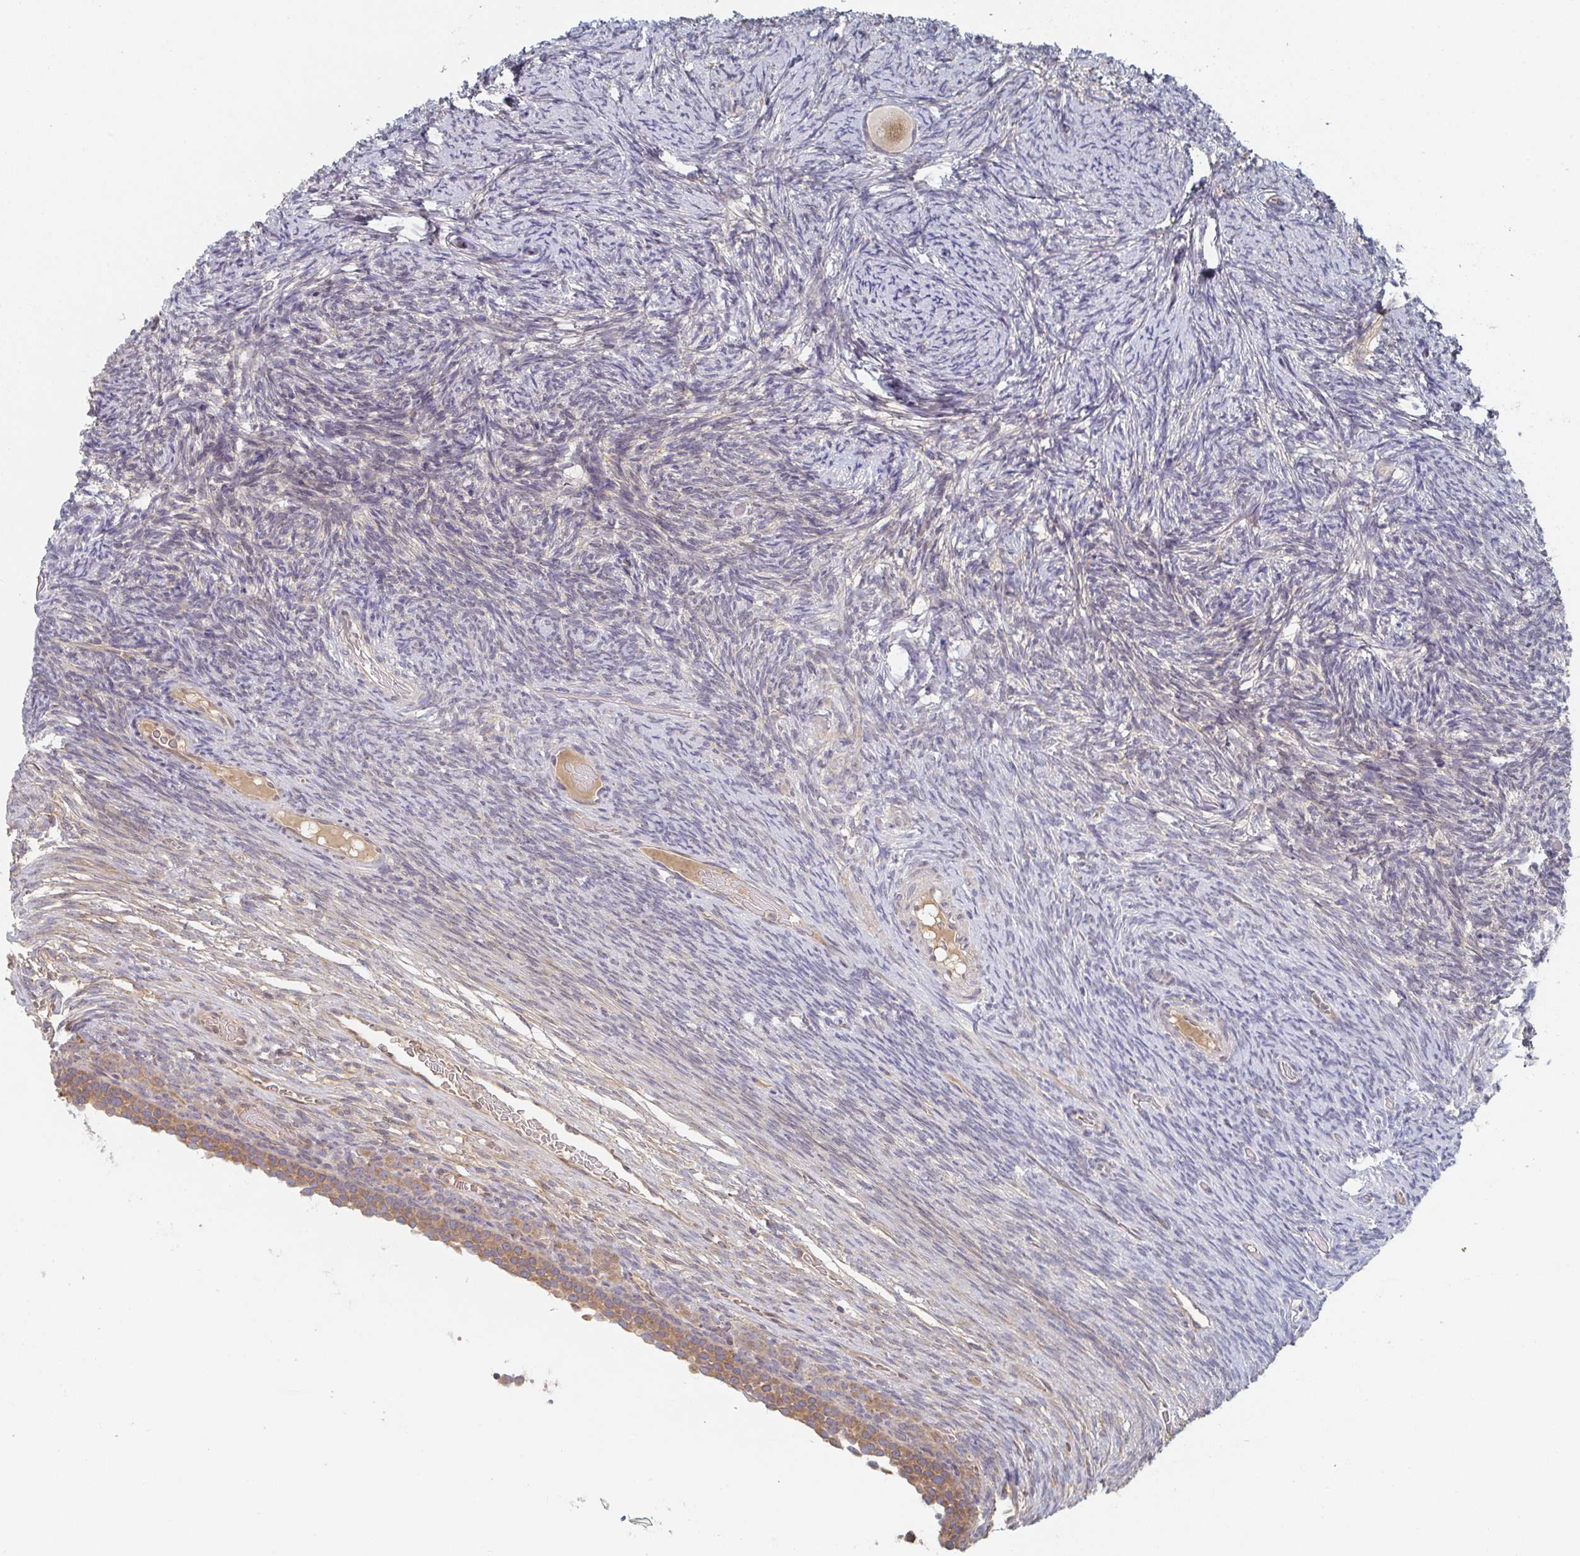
{"staining": {"intensity": "weak", "quantity": ">75%", "location": "cytoplasmic/membranous"}, "tissue": "ovary", "cell_type": "Follicle cells", "image_type": "normal", "snomed": [{"axis": "morphology", "description": "Normal tissue, NOS"}, {"axis": "topography", "description": "Ovary"}], "caption": "Immunohistochemistry of unremarkable human ovary demonstrates low levels of weak cytoplasmic/membranous expression in about >75% of follicle cells. The protein of interest is stained brown, and the nuclei are stained in blue (DAB (3,3'-diaminobenzidine) IHC with brightfield microscopy, high magnification).", "gene": "ELOVL1", "patient": {"sex": "female", "age": 34}}